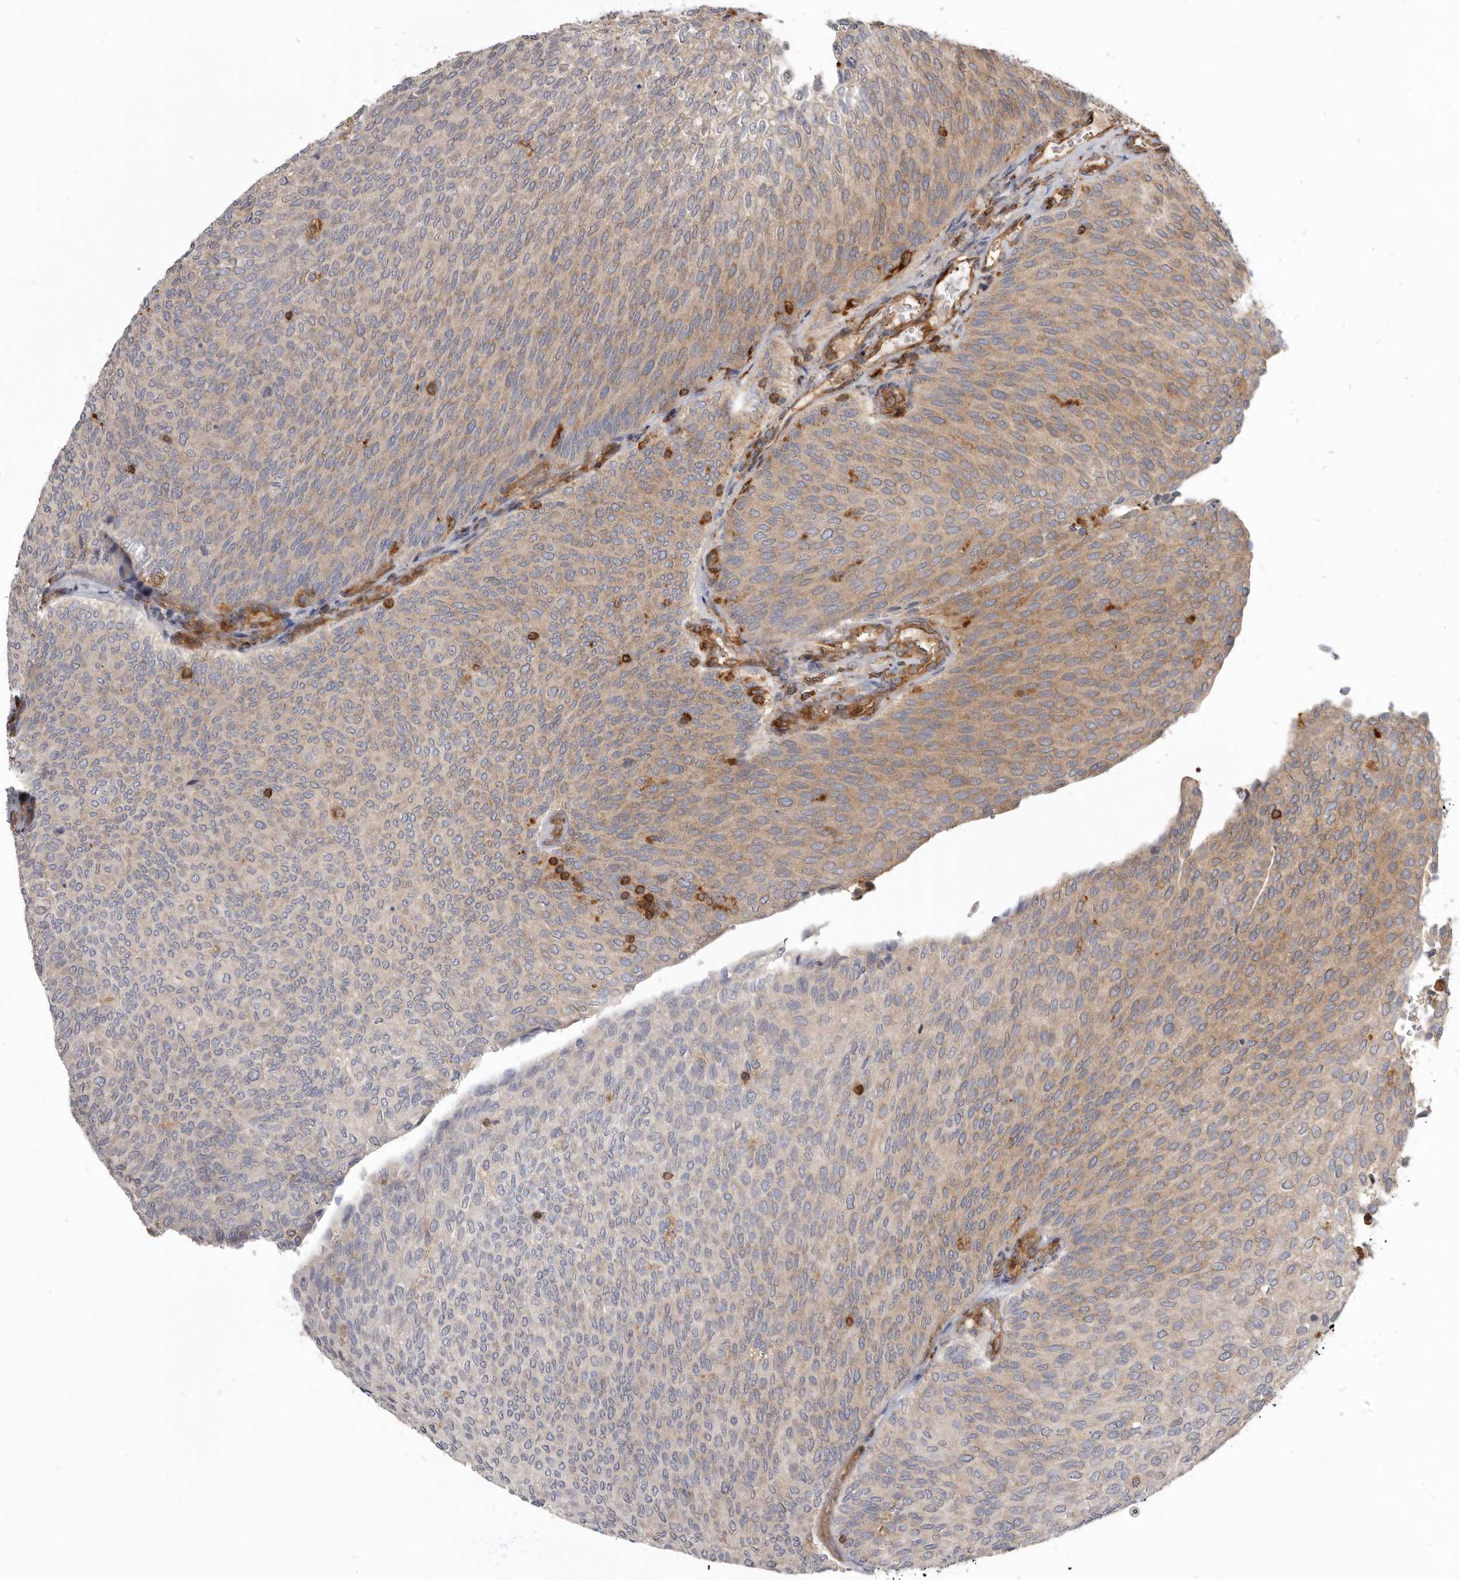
{"staining": {"intensity": "moderate", "quantity": "25%-75%", "location": "cytoplasmic/membranous"}, "tissue": "urothelial cancer", "cell_type": "Tumor cells", "image_type": "cancer", "snomed": [{"axis": "morphology", "description": "Urothelial carcinoma, Low grade"}, {"axis": "topography", "description": "Urinary bladder"}], "caption": "Immunohistochemistry micrograph of human urothelial cancer stained for a protein (brown), which displays medium levels of moderate cytoplasmic/membranous expression in about 25%-75% of tumor cells.", "gene": "CBL", "patient": {"sex": "female", "age": 79}}